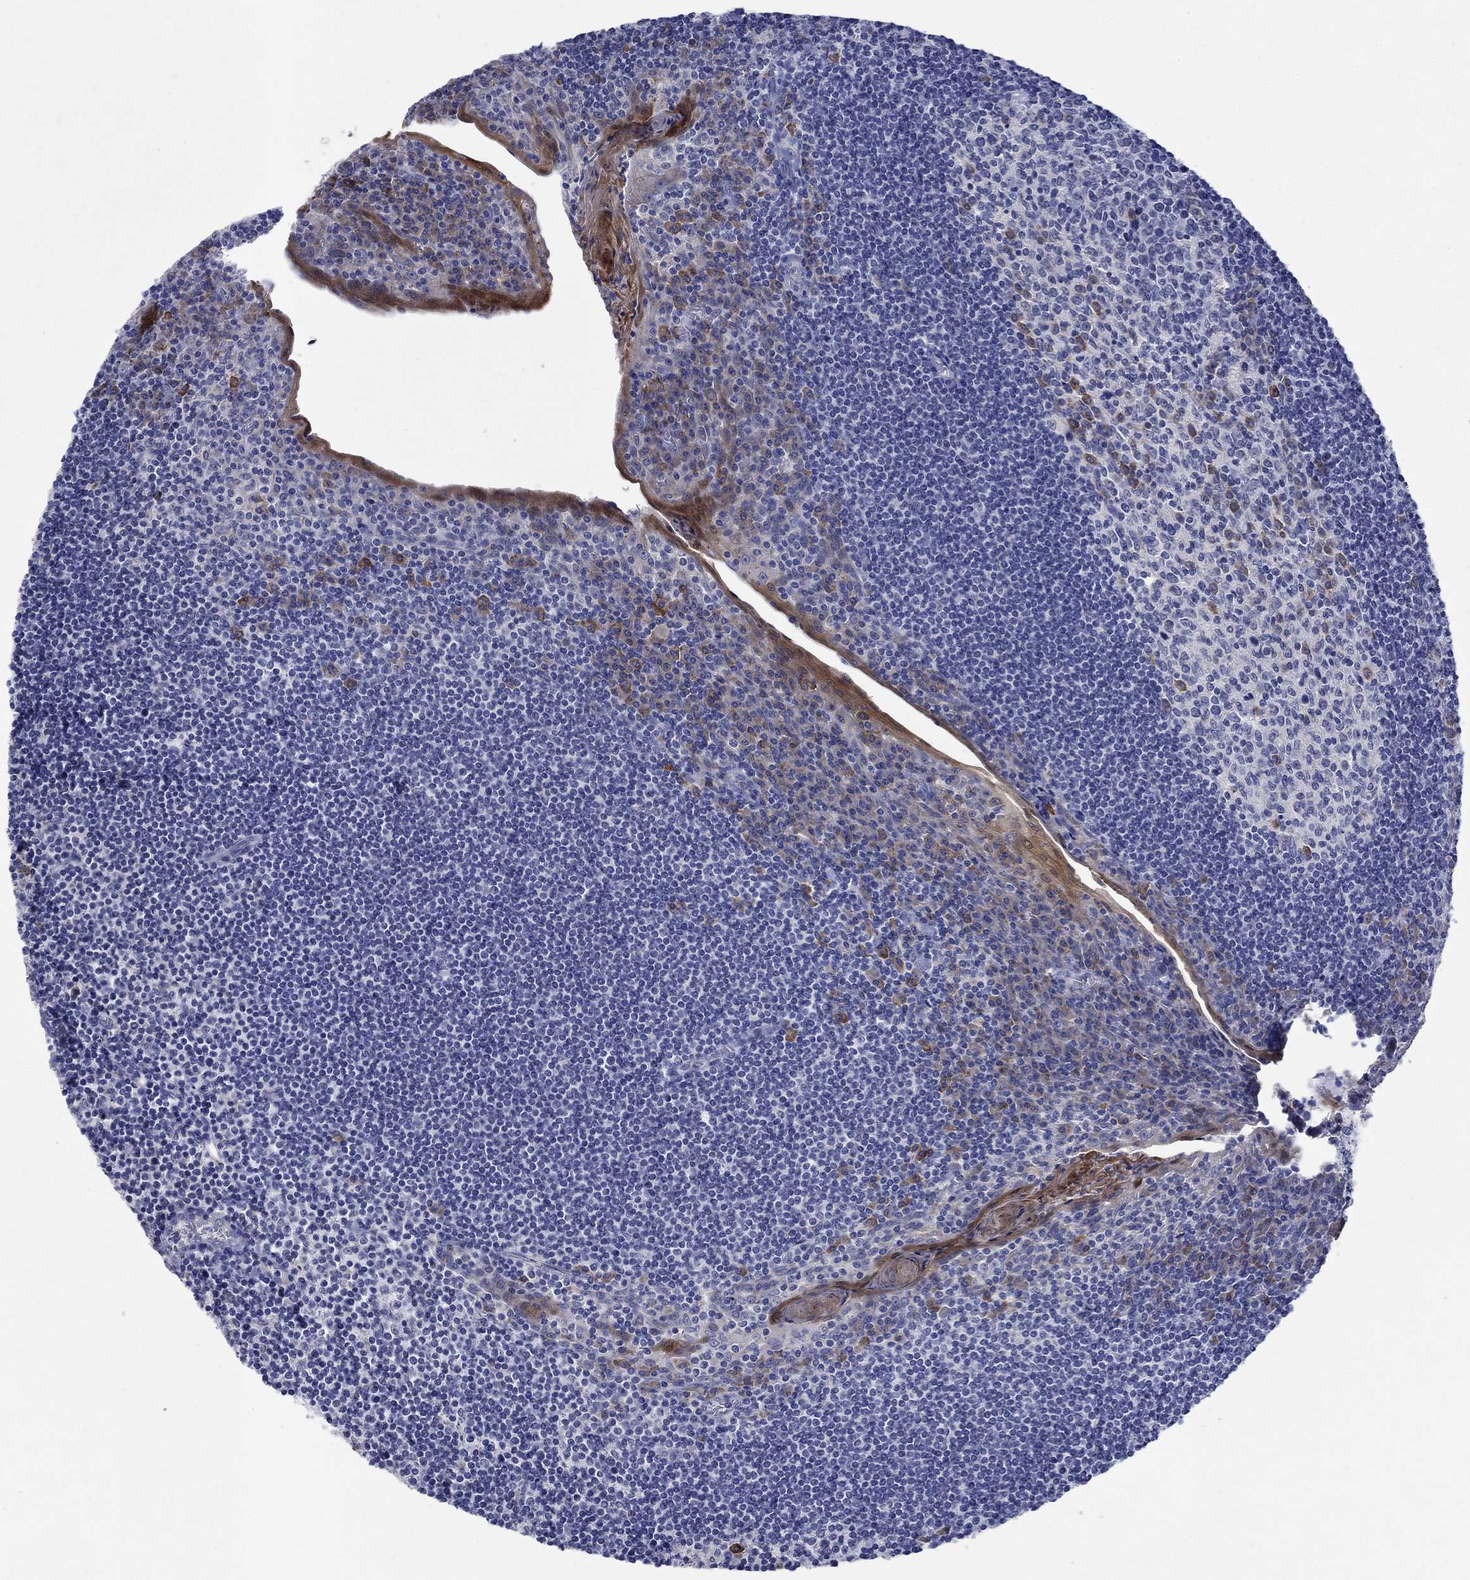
{"staining": {"intensity": "negative", "quantity": "none", "location": "none"}, "tissue": "tonsil", "cell_type": "Germinal center cells", "image_type": "normal", "snomed": [{"axis": "morphology", "description": "Normal tissue, NOS"}, {"axis": "topography", "description": "Tonsil"}], "caption": "Human tonsil stained for a protein using immunohistochemistry demonstrates no staining in germinal center cells.", "gene": "SULT2B1", "patient": {"sex": "female", "age": 12}}